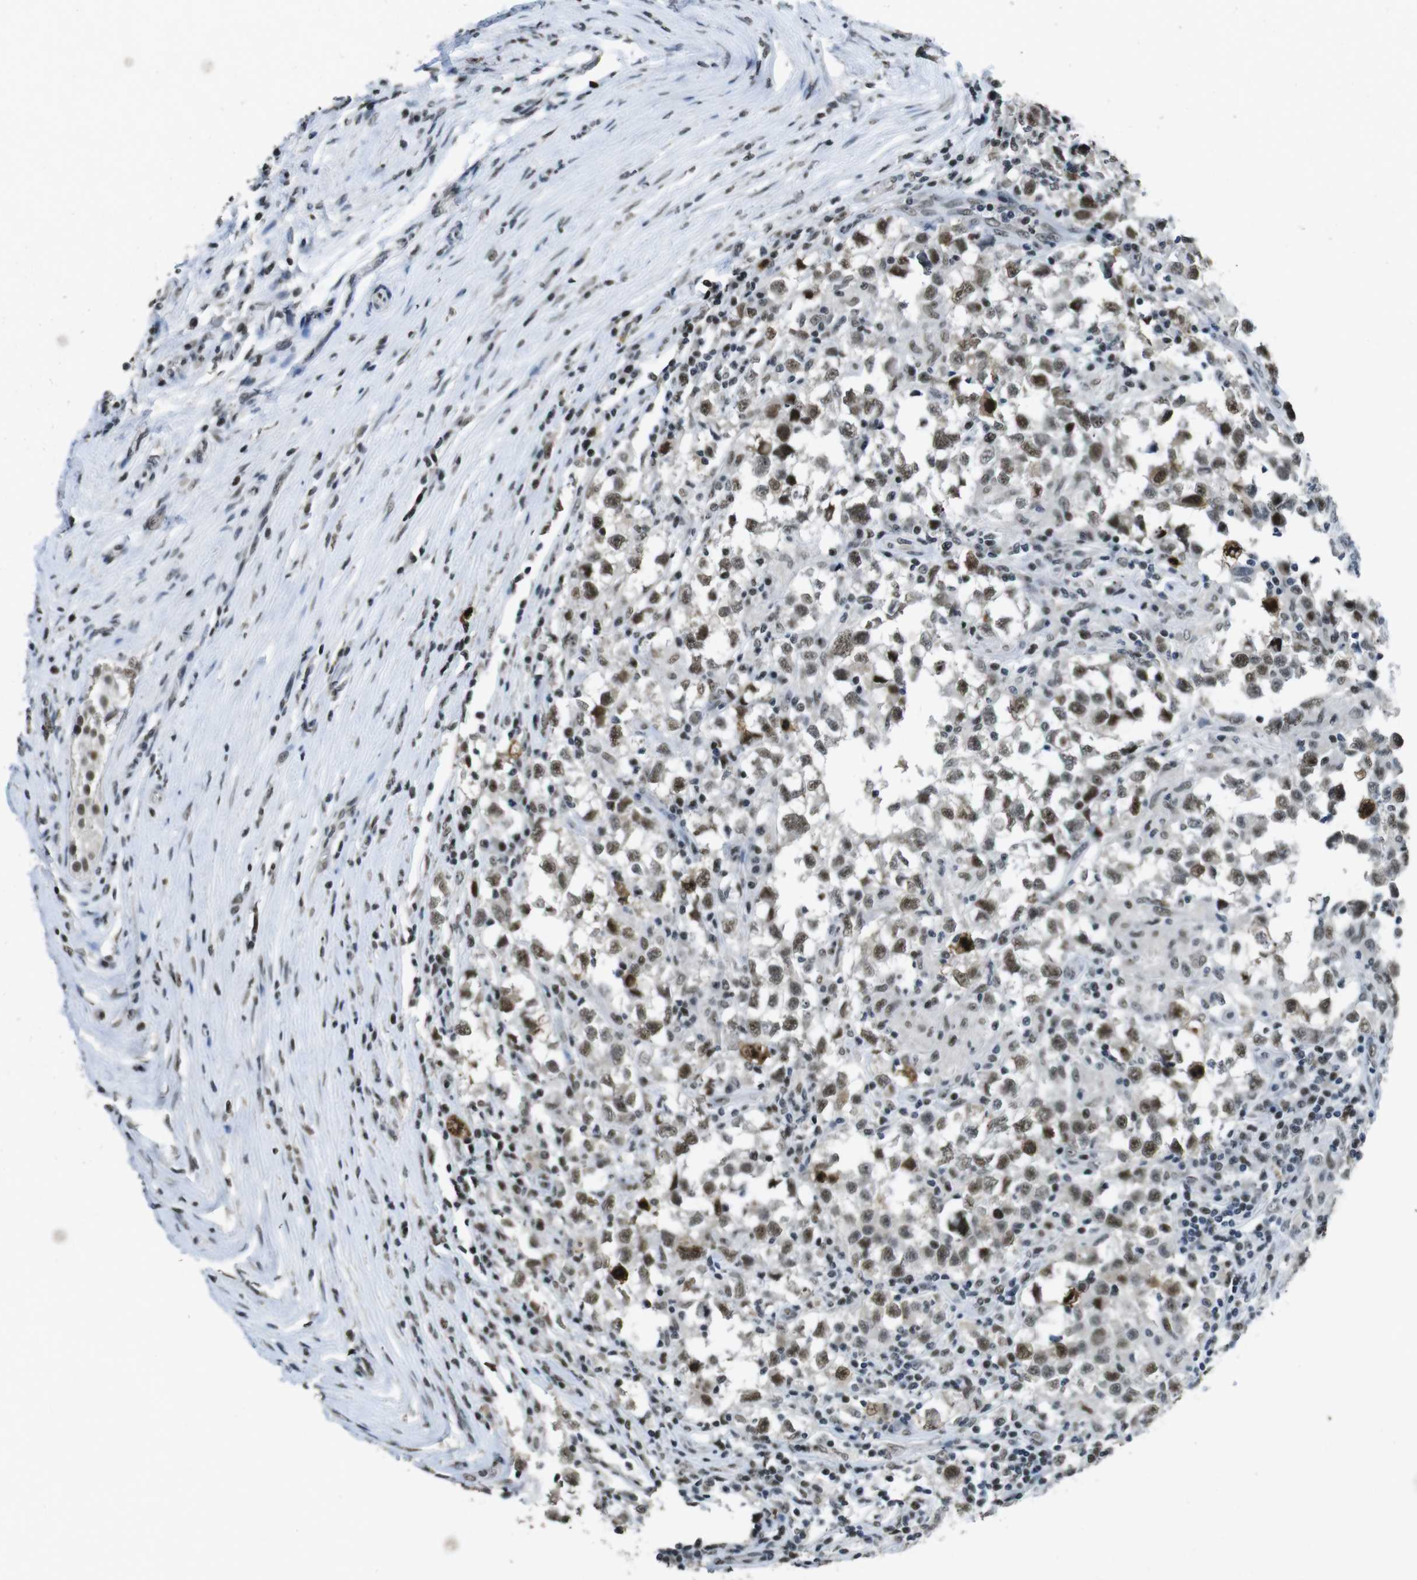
{"staining": {"intensity": "moderate", "quantity": ">75%", "location": "nuclear"}, "tissue": "testis cancer", "cell_type": "Tumor cells", "image_type": "cancer", "snomed": [{"axis": "morphology", "description": "Carcinoma, Embryonal, NOS"}, {"axis": "topography", "description": "Testis"}], "caption": "Tumor cells reveal medium levels of moderate nuclear expression in approximately >75% of cells in human testis embryonal carcinoma. (DAB IHC, brown staining for protein, blue staining for nuclei).", "gene": "CSNK2B", "patient": {"sex": "male", "age": 21}}